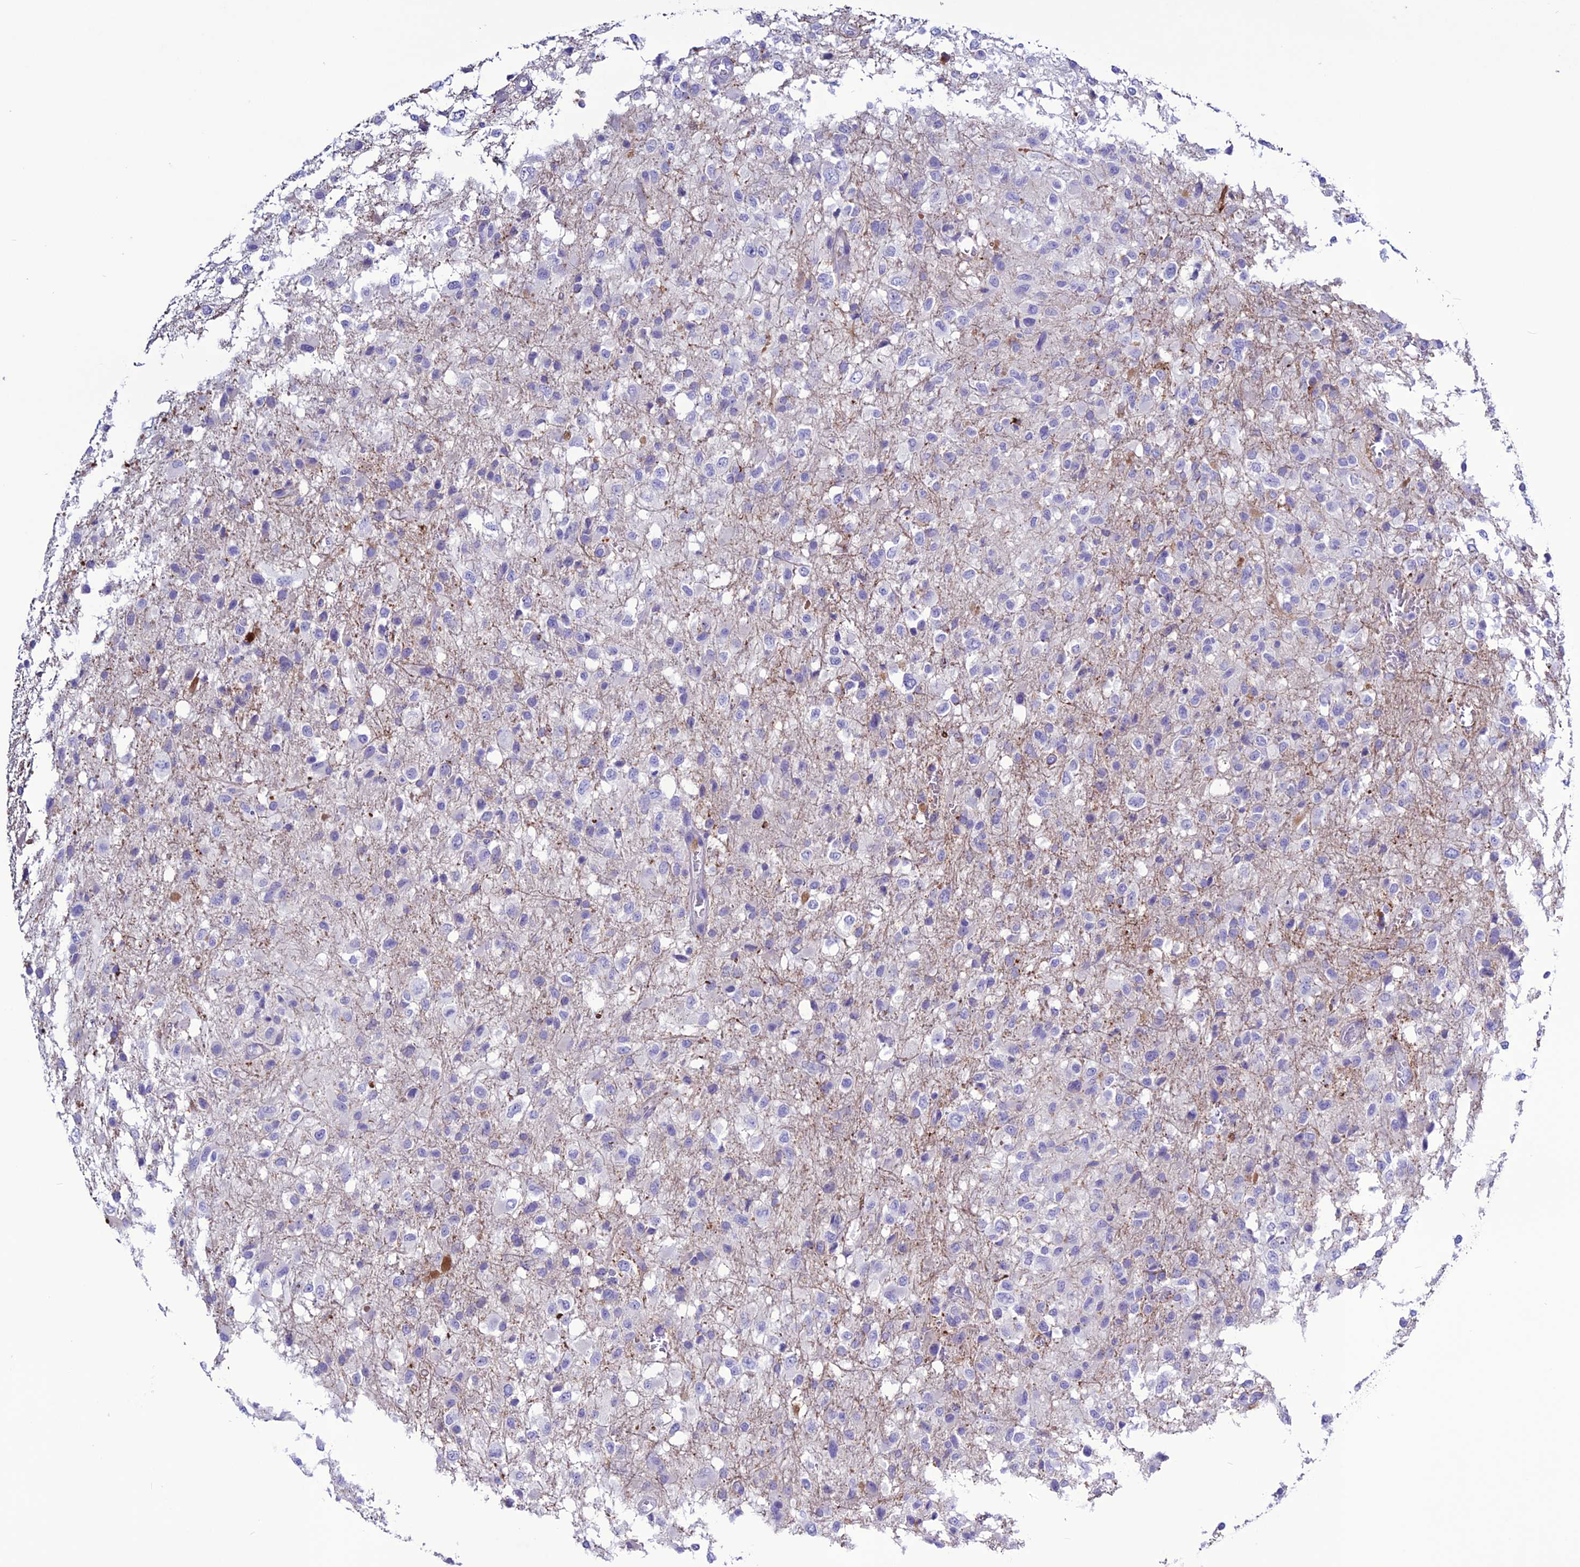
{"staining": {"intensity": "negative", "quantity": "none", "location": "none"}, "tissue": "glioma", "cell_type": "Tumor cells", "image_type": "cancer", "snomed": [{"axis": "morphology", "description": "Glioma, malignant, High grade"}, {"axis": "topography", "description": "Brain"}], "caption": "High power microscopy image of an IHC histopathology image of glioma, revealing no significant positivity in tumor cells. (DAB IHC visualized using brightfield microscopy, high magnification).", "gene": "CLEC2L", "patient": {"sex": "female", "age": 74}}